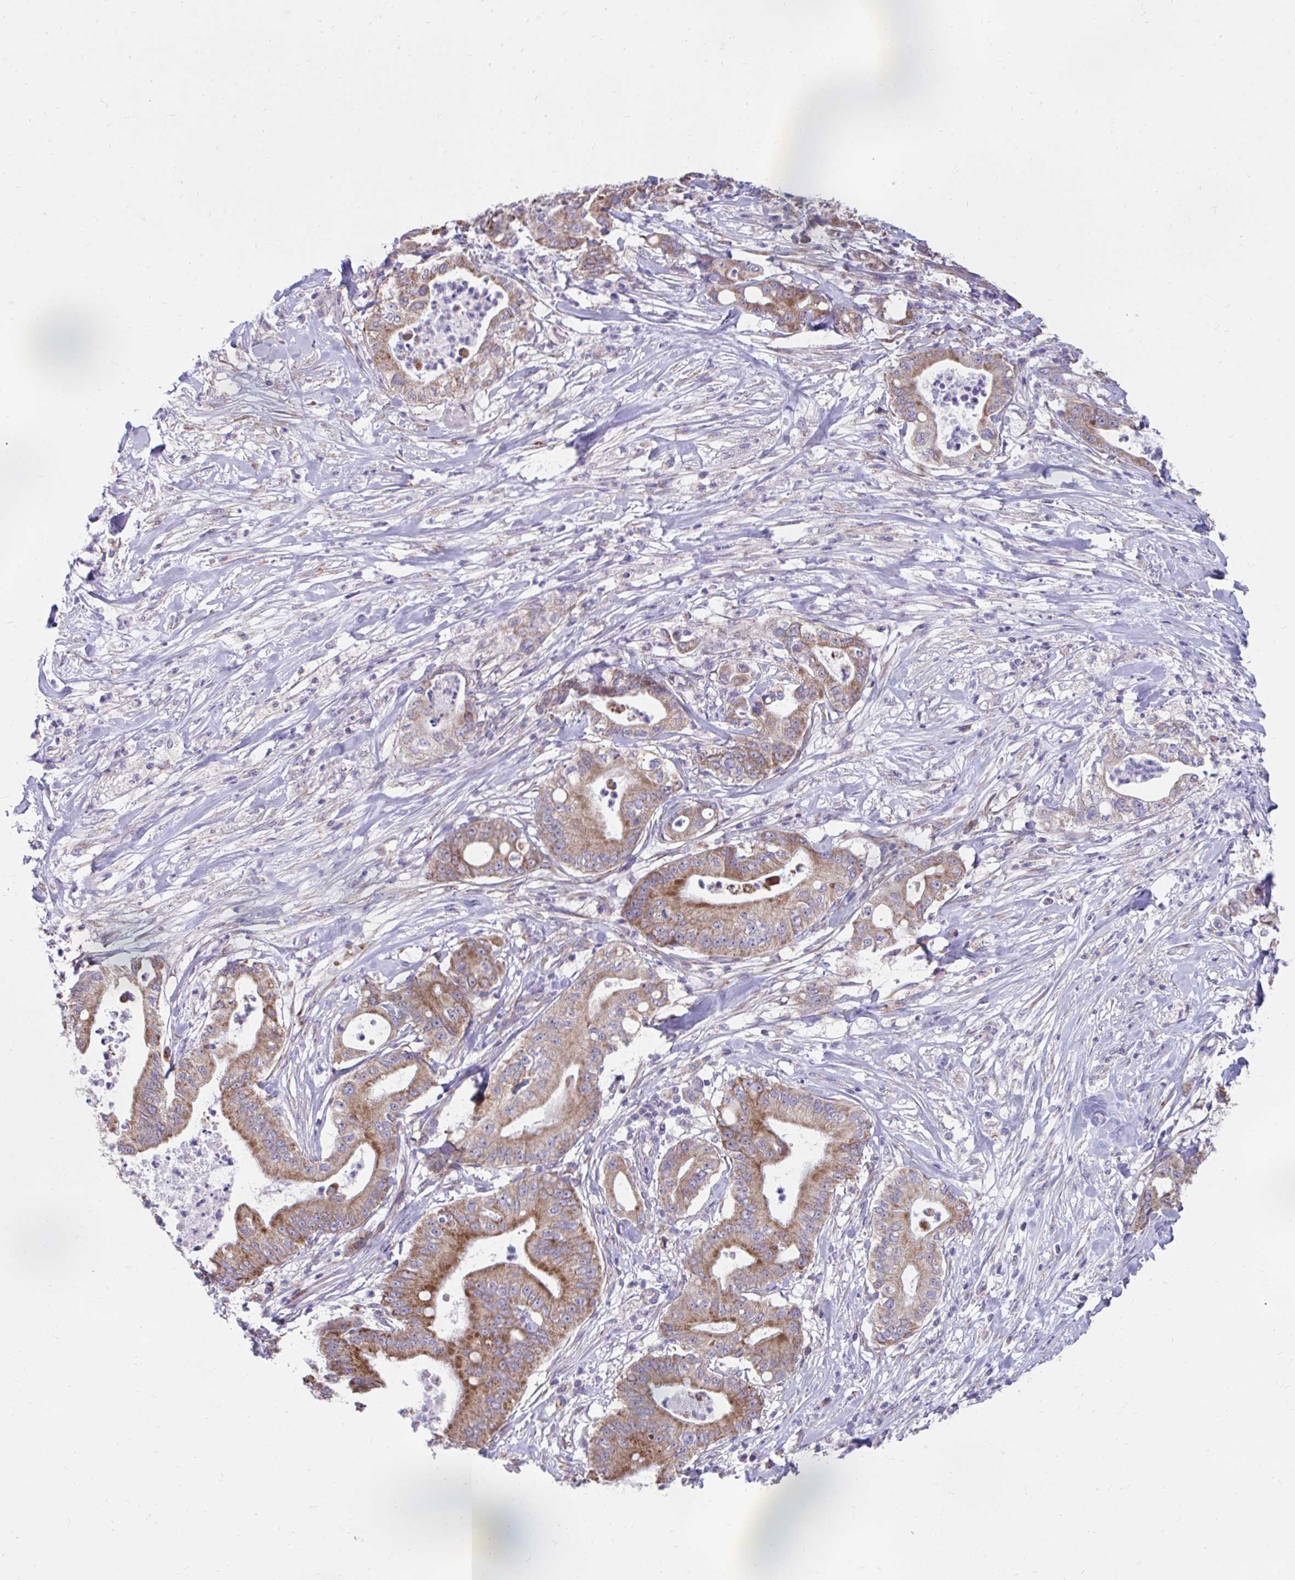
{"staining": {"intensity": "moderate", "quantity": ">75%", "location": "cytoplasmic/membranous"}, "tissue": "pancreatic cancer", "cell_type": "Tumor cells", "image_type": "cancer", "snomed": [{"axis": "morphology", "description": "Adenocarcinoma, NOS"}, {"axis": "topography", "description": "Pancreas"}], "caption": "Adenocarcinoma (pancreatic) was stained to show a protein in brown. There is medium levels of moderate cytoplasmic/membranous expression in about >75% of tumor cells.", "gene": "LINGO4", "patient": {"sex": "male", "age": 71}}